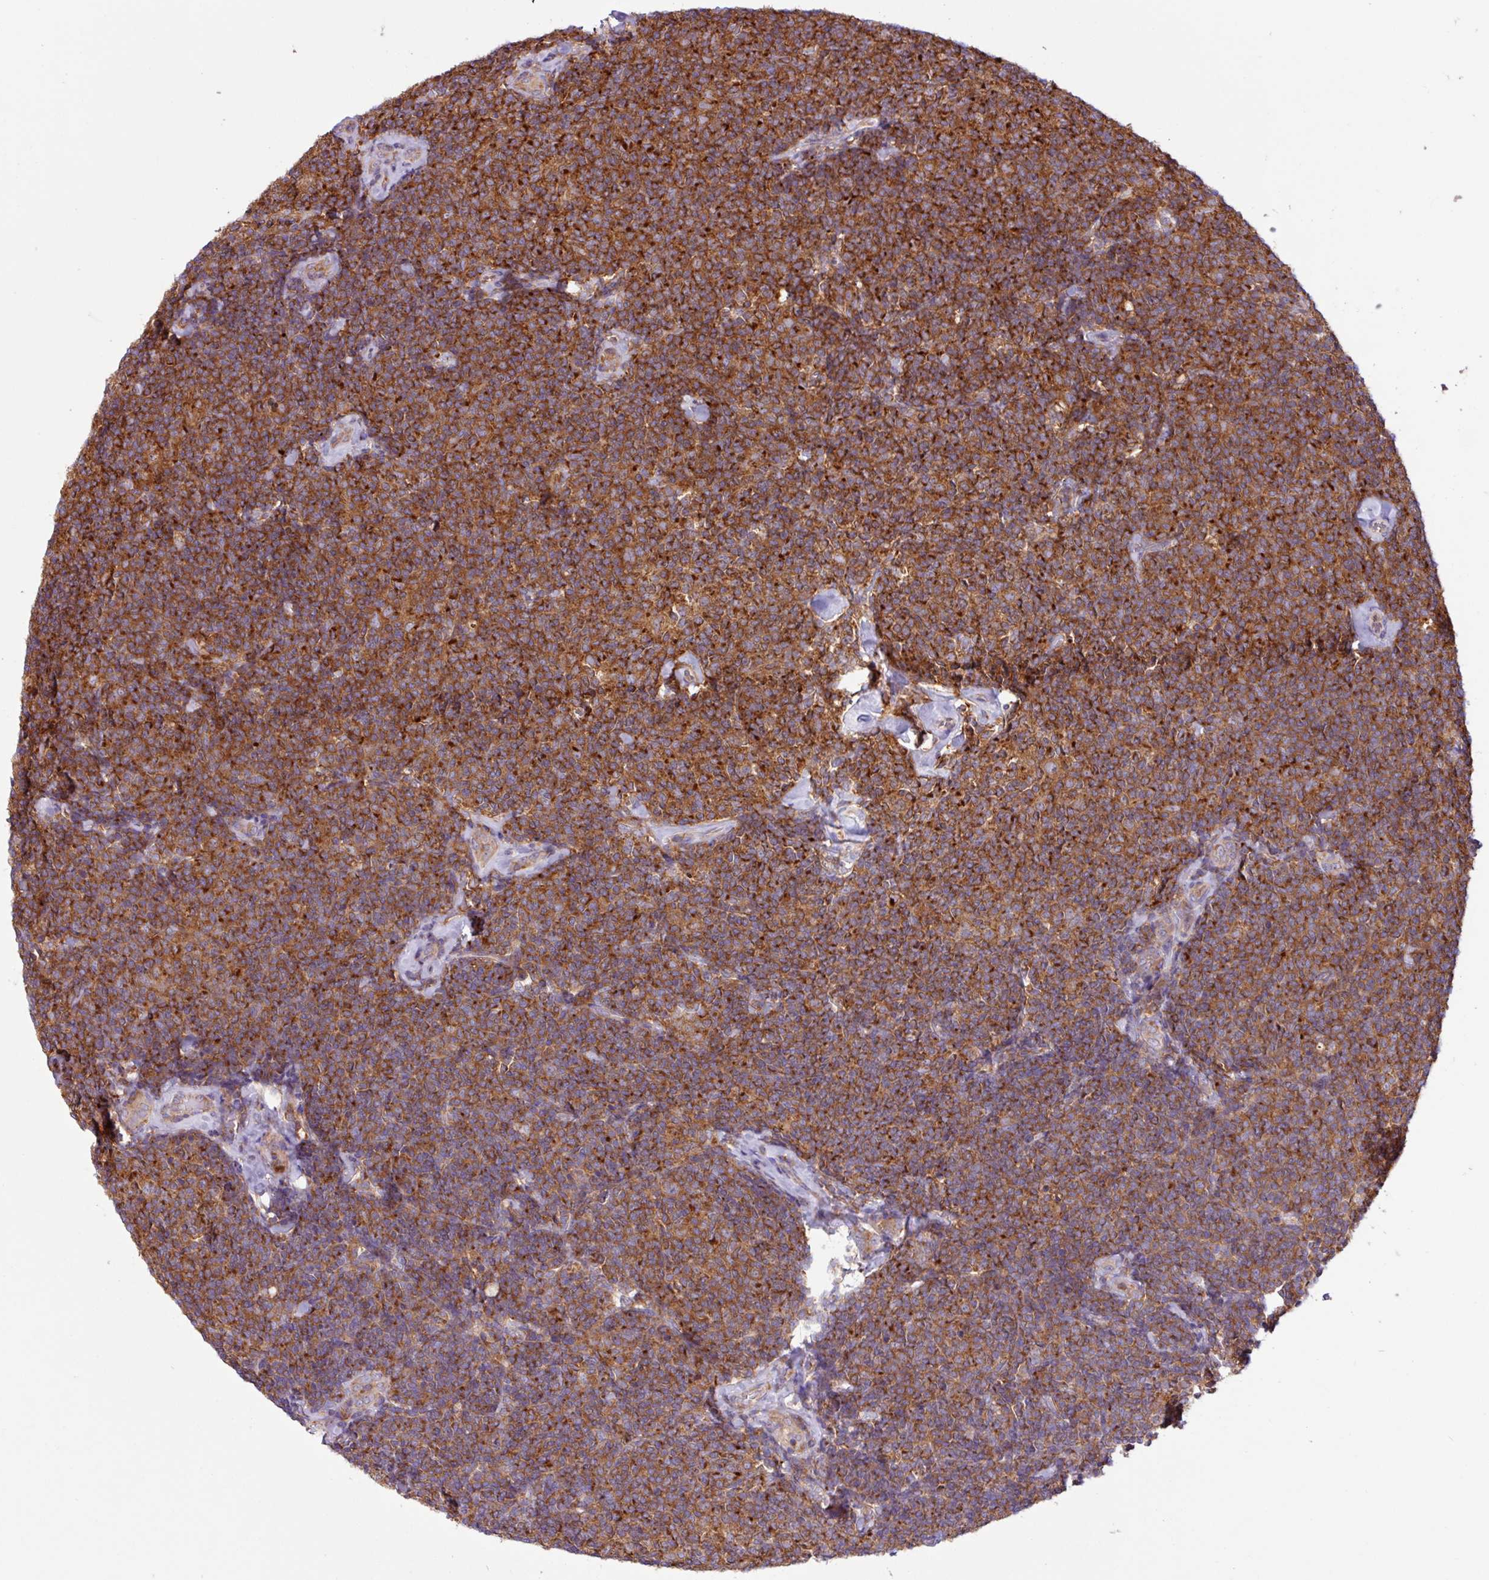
{"staining": {"intensity": "moderate", "quantity": ">75%", "location": "cytoplasmic/membranous"}, "tissue": "lymphoma", "cell_type": "Tumor cells", "image_type": "cancer", "snomed": [{"axis": "morphology", "description": "Malignant lymphoma, non-Hodgkin's type, Low grade"}, {"axis": "topography", "description": "Lymph node"}], "caption": "The micrograph reveals staining of lymphoma, revealing moderate cytoplasmic/membranous protein positivity (brown color) within tumor cells.", "gene": "ACTR3", "patient": {"sex": "female", "age": 56}}